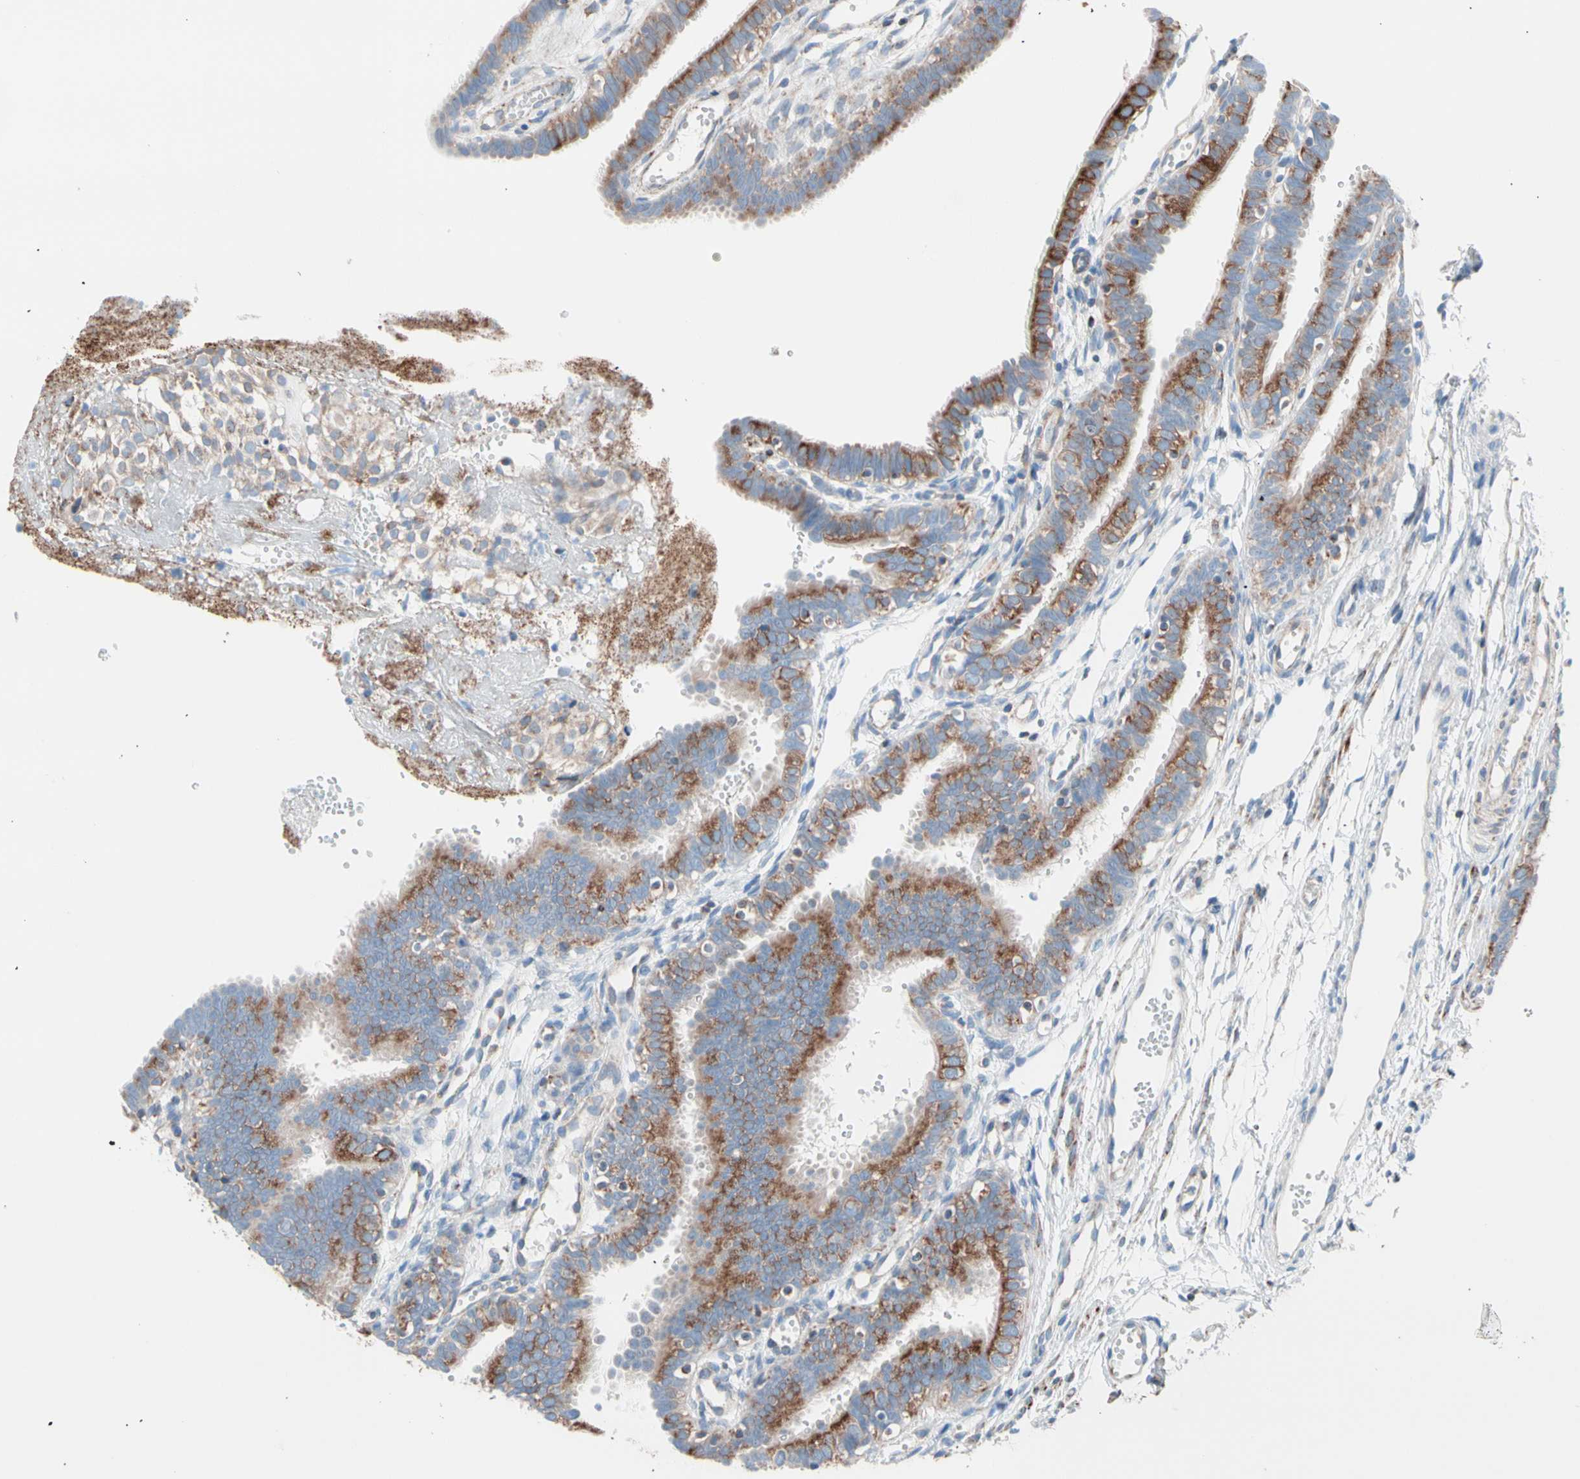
{"staining": {"intensity": "moderate", "quantity": "25%-75%", "location": "cytoplasmic/membranous"}, "tissue": "fallopian tube", "cell_type": "Glandular cells", "image_type": "normal", "snomed": [{"axis": "morphology", "description": "Normal tissue, NOS"}, {"axis": "topography", "description": "Fallopian tube"}, {"axis": "topography", "description": "Placenta"}], "caption": "Protein expression analysis of unremarkable human fallopian tube reveals moderate cytoplasmic/membranous positivity in approximately 25%-75% of glandular cells. (brown staining indicates protein expression, while blue staining denotes nuclei).", "gene": "HK1", "patient": {"sex": "female", "age": 34}}